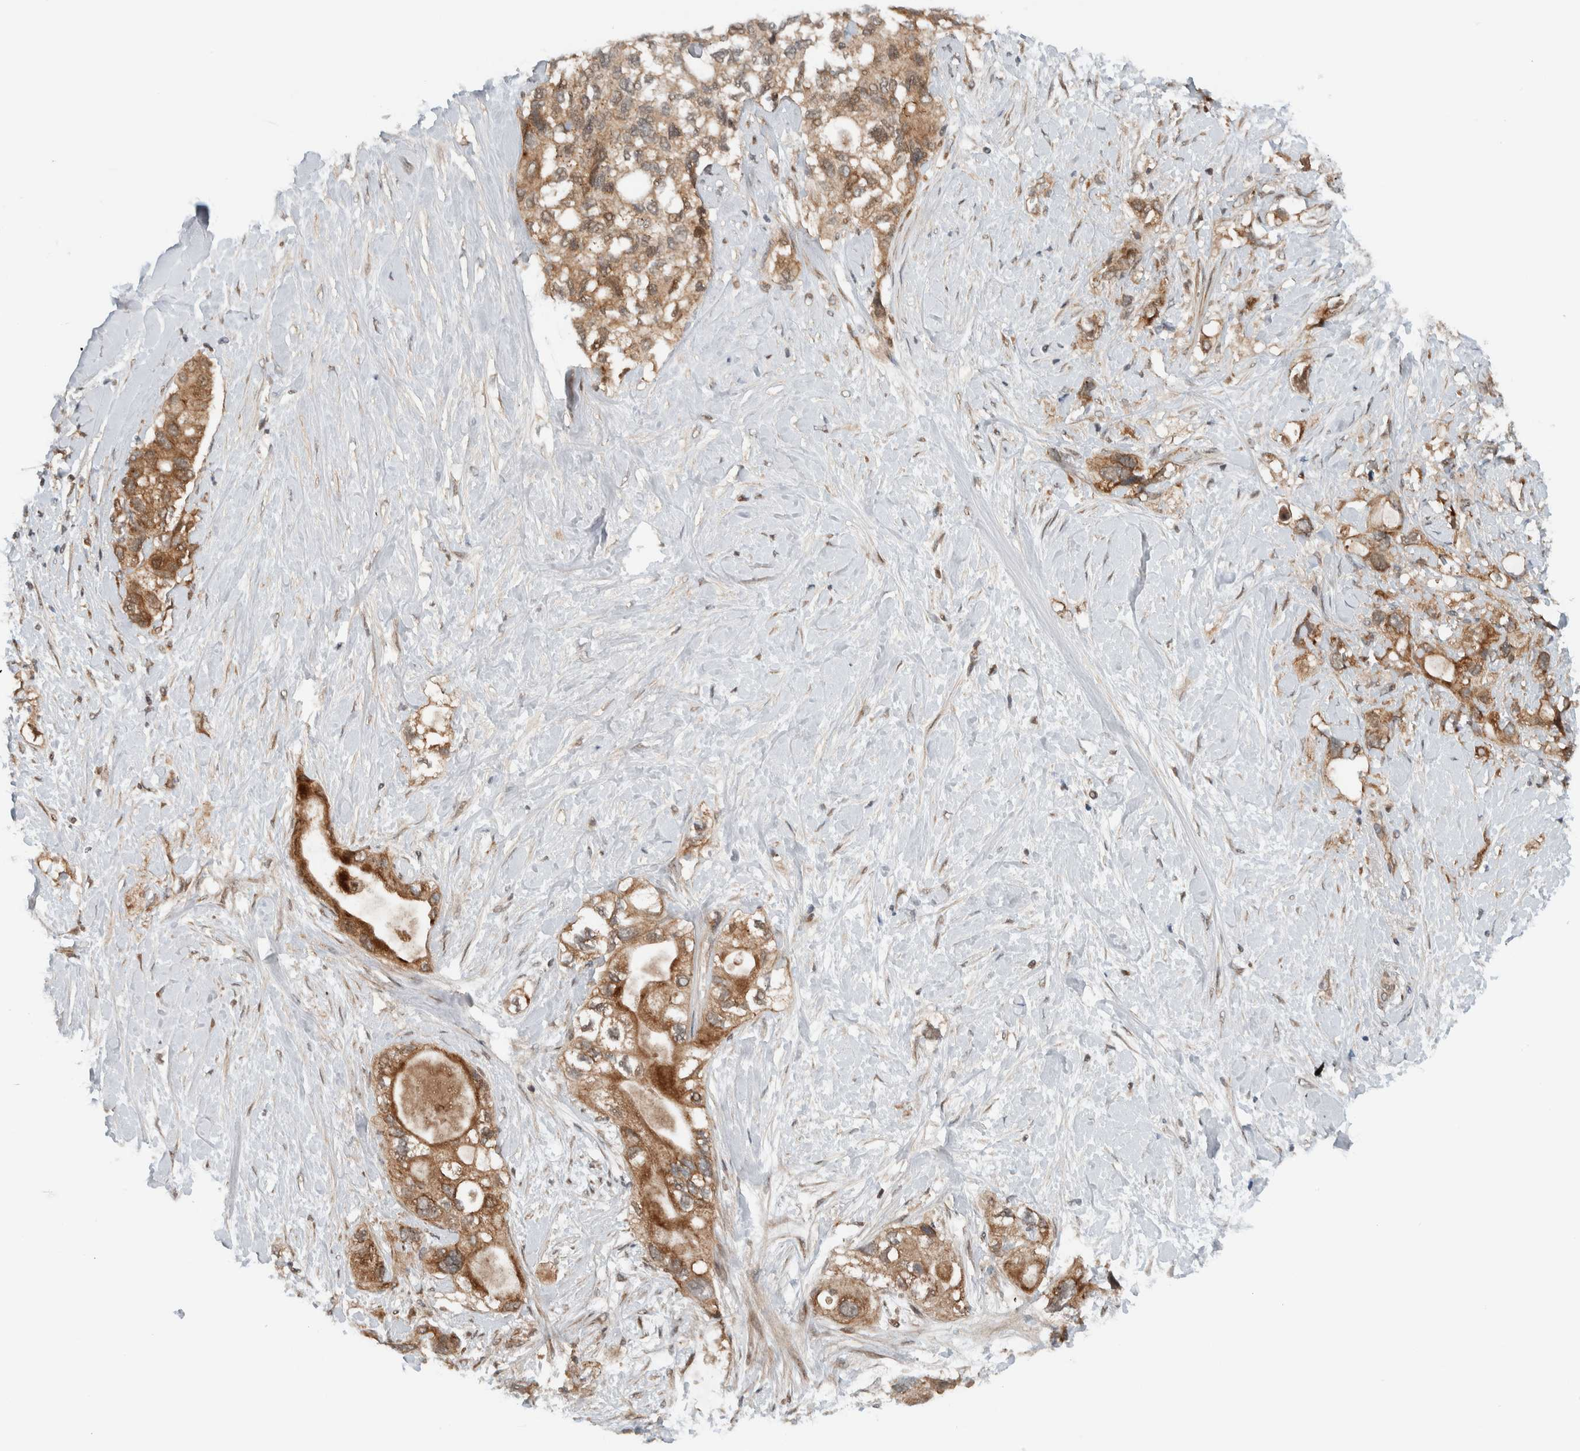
{"staining": {"intensity": "moderate", "quantity": ">75%", "location": "cytoplasmic/membranous"}, "tissue": "pancreatic cancer", "cell_type": "Tumor cells", "image_type": "cancer", "snomed": [{"axis": "morphology", "description": "Adenocarcinoma, NOS"}, {"axis": "topography", "description": "Pancreas"}], "caption": "Adenocarcinoma (pancreatic) stained with DAB immunohistochemistry shows medium levels of moderate cytoplasmic/membranous expression in about >75% of tumor cells. (DAB (3,3'-diaminobenzidine) = brown stain, brightfield microscopy at high magnification).", "gene": "KLHL6", "patient": {"sex": "female", "age": 56}}